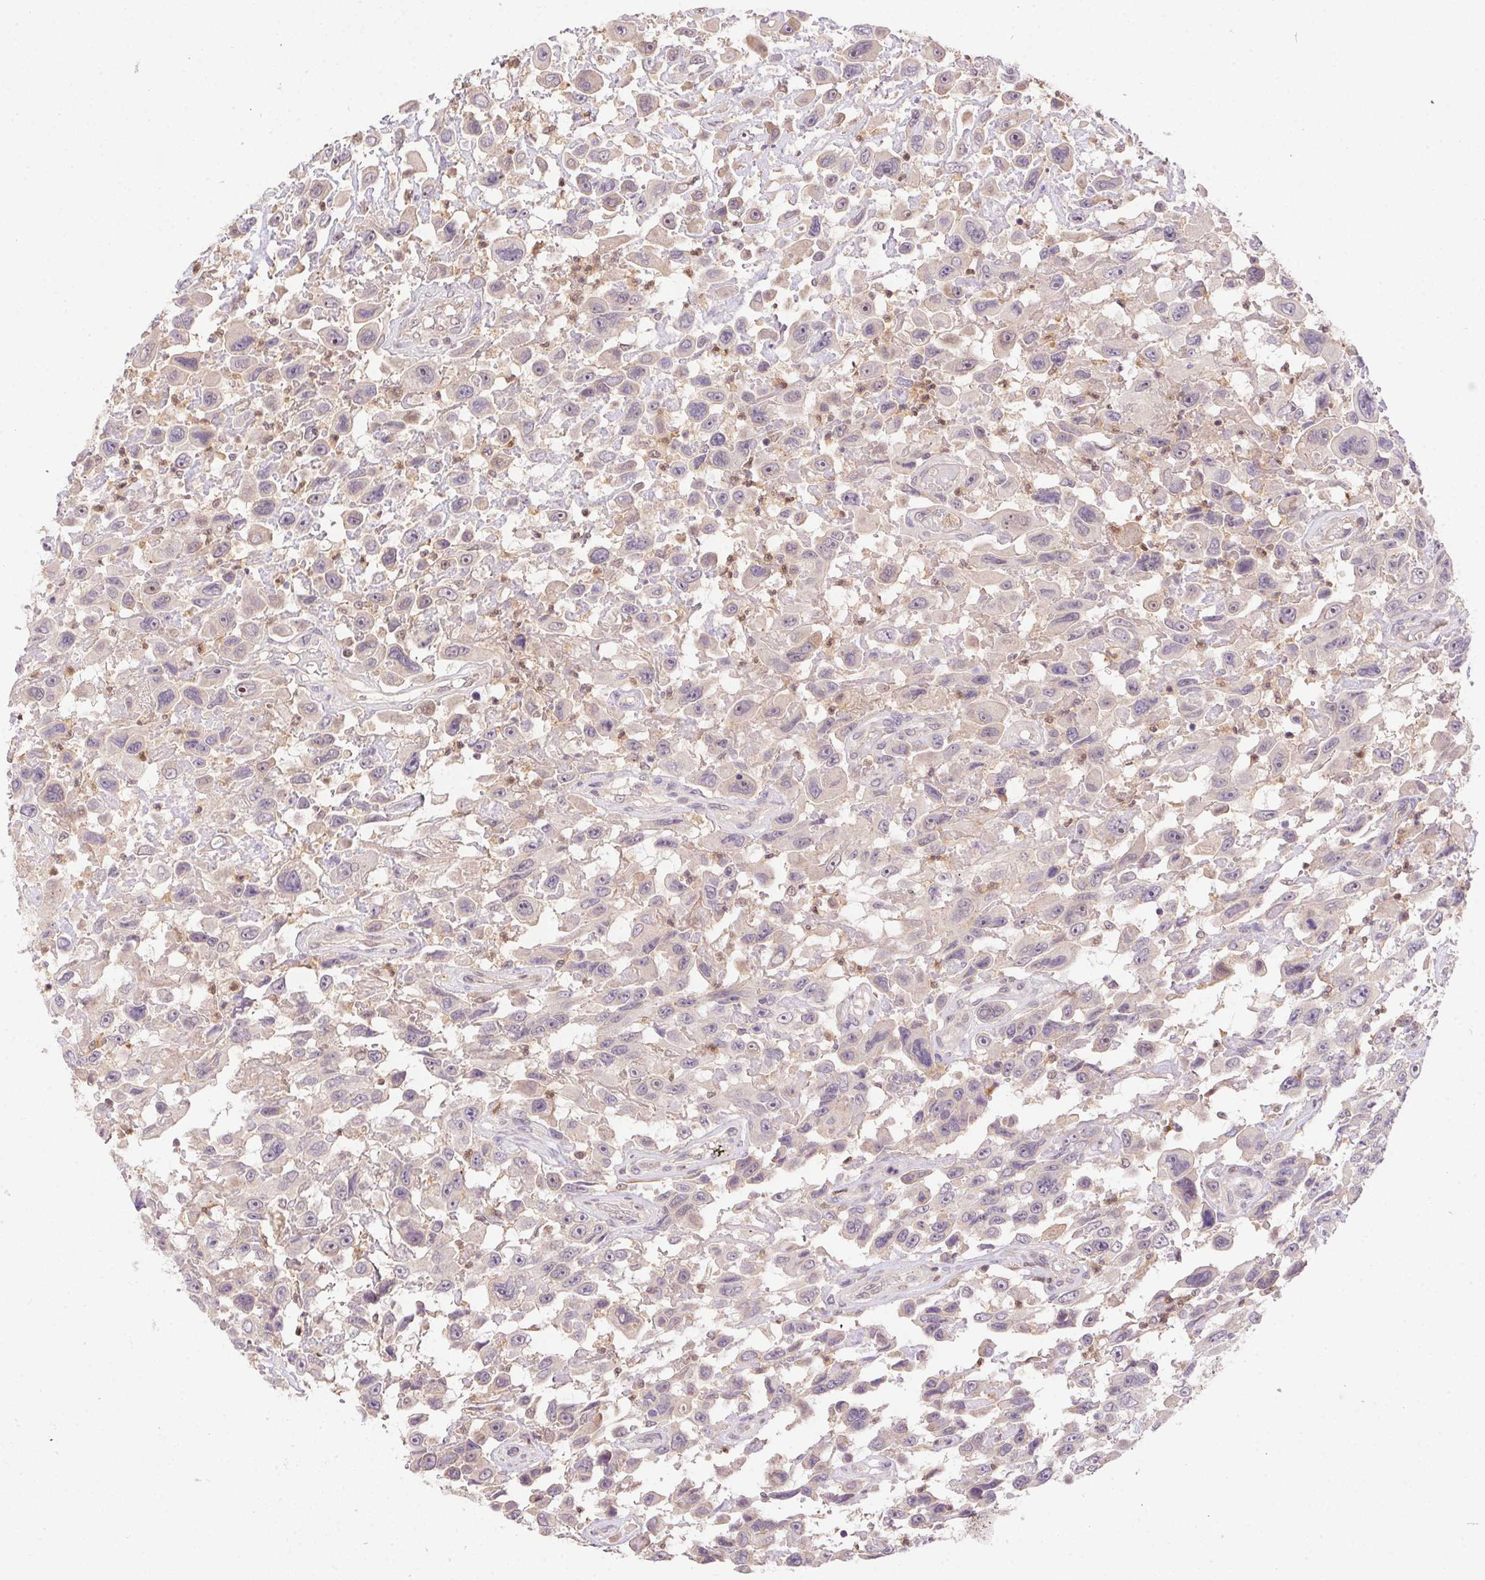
{"staining": {"intensity": "moderate", "quantity": "25%-75%", "location": "cytoplasmic/membranous,nuclear"}, "tissue": "urothelial cancer", "cell_type": "Tumor cells", "image_type": "cancer", "snomed": [{"axis": "morphology", "description": "Urothelial carcinoma, High grade"}, {"axis": "topography", "description": "Urinary bladder"}], "caption": "Protein staining of high-grade urothelial carcinoma tissue demonstrates moderate cytoplasmic/membranous and nuclear positivity in approximately 25%-75% of tumor cells.", "gene": "NUDT16", "patient": {"sex": "male", "age": 53}}